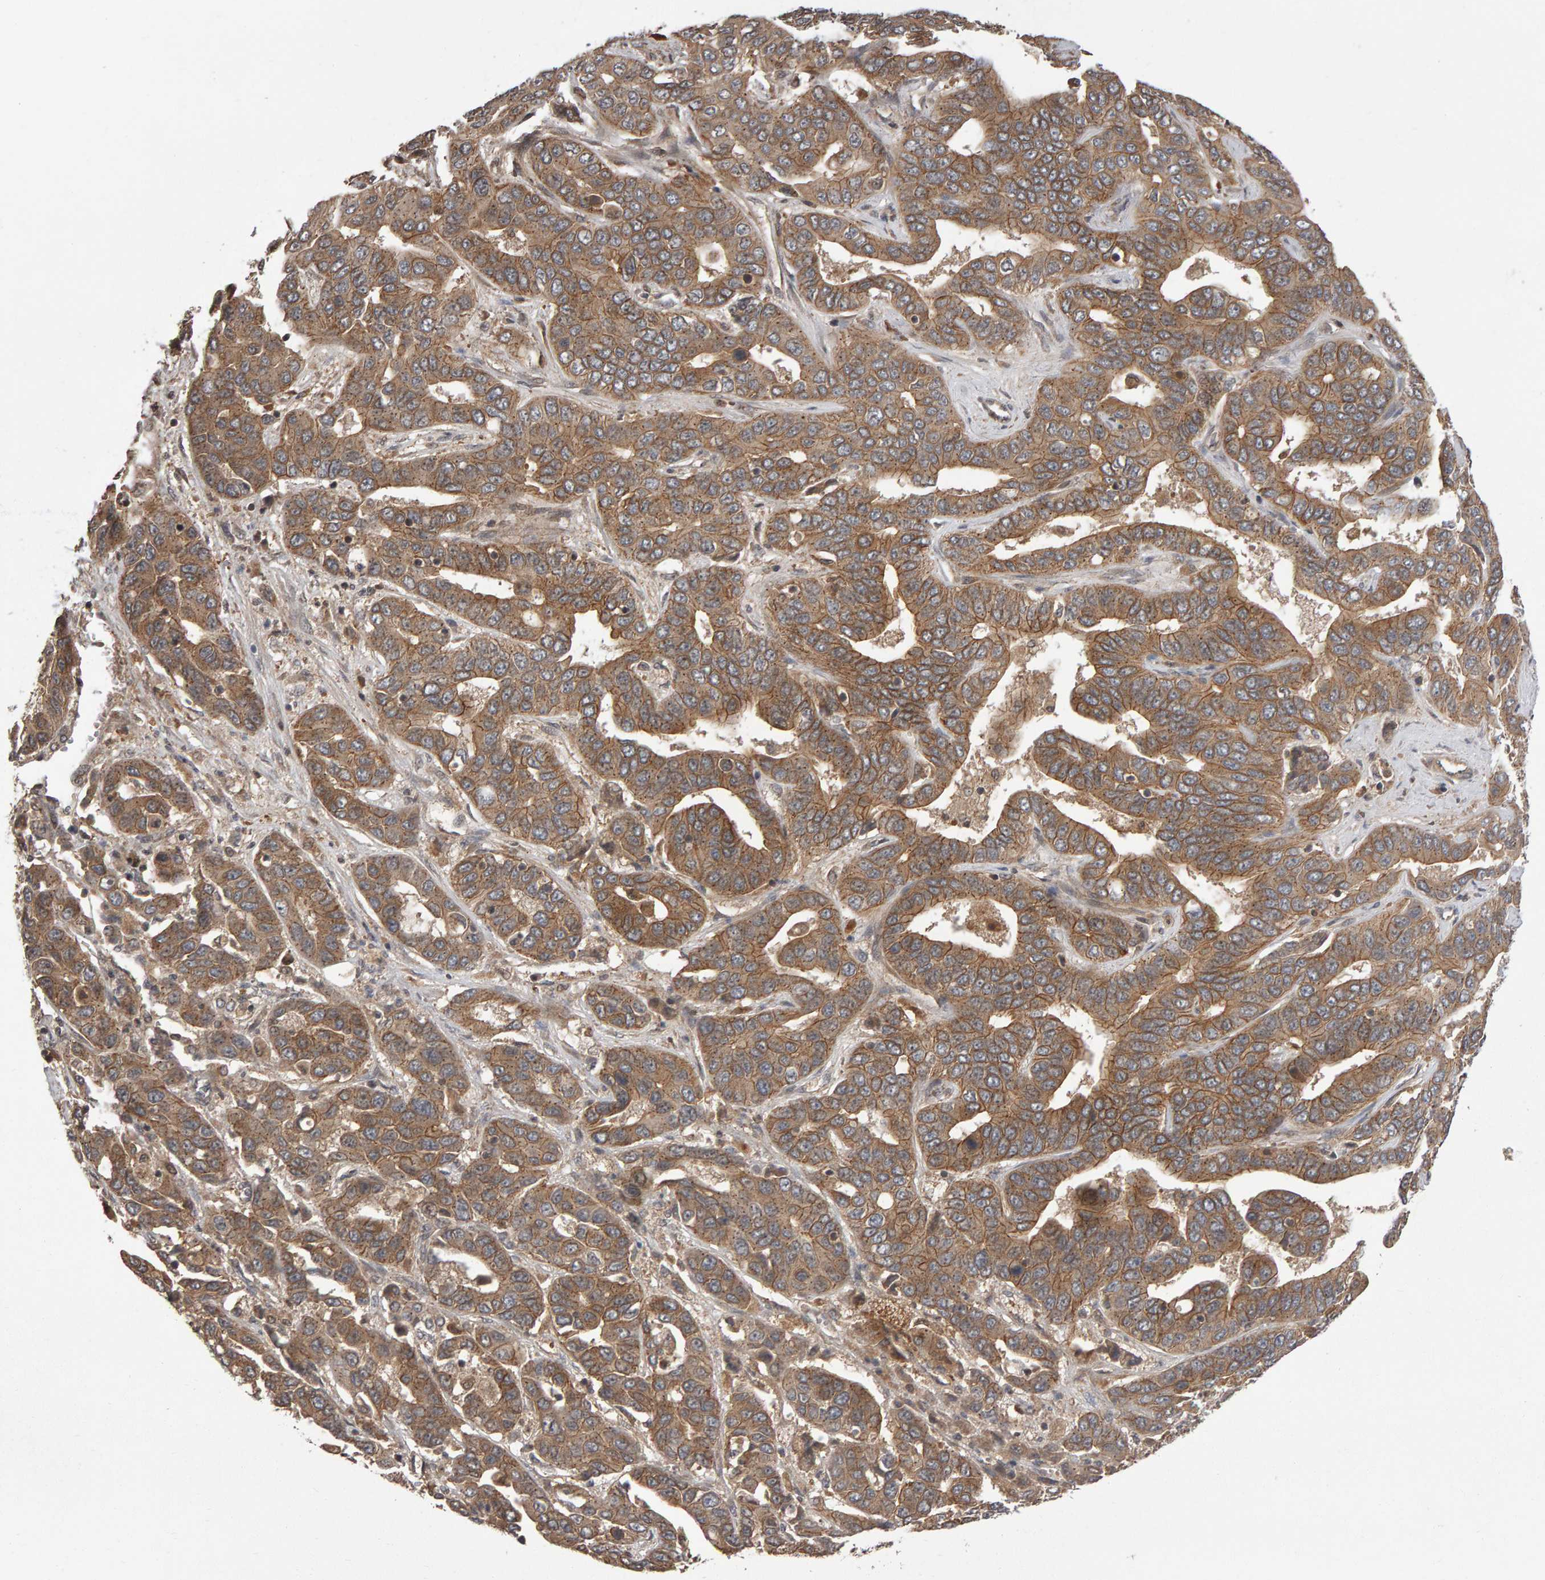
{"staining": {"intensity": "moderate", "quantity": ">75%", "location": "cytoplasmic/membranous"}, "tissue": "liver cancer", "cell_type": "Tumor cells", "image_type": "cancer", "snomed": [{"axis": "morphology", "description": "Cholangiocarcinoma"}, {"axis": "topography", "description": "Liver"}], "caption": "IHC photomicrograph of neoplastic tissue: human liver cholangiocarcinoma stained using IHC exhibits medium levels of moderate protein expression localized specifically in the cytoplasmic/membranous of tumor cells, appearing as a cytoplasmic/membranous brown color.", "gene": "SCRIB", "patient": {"sex": "female", "age": 52}}